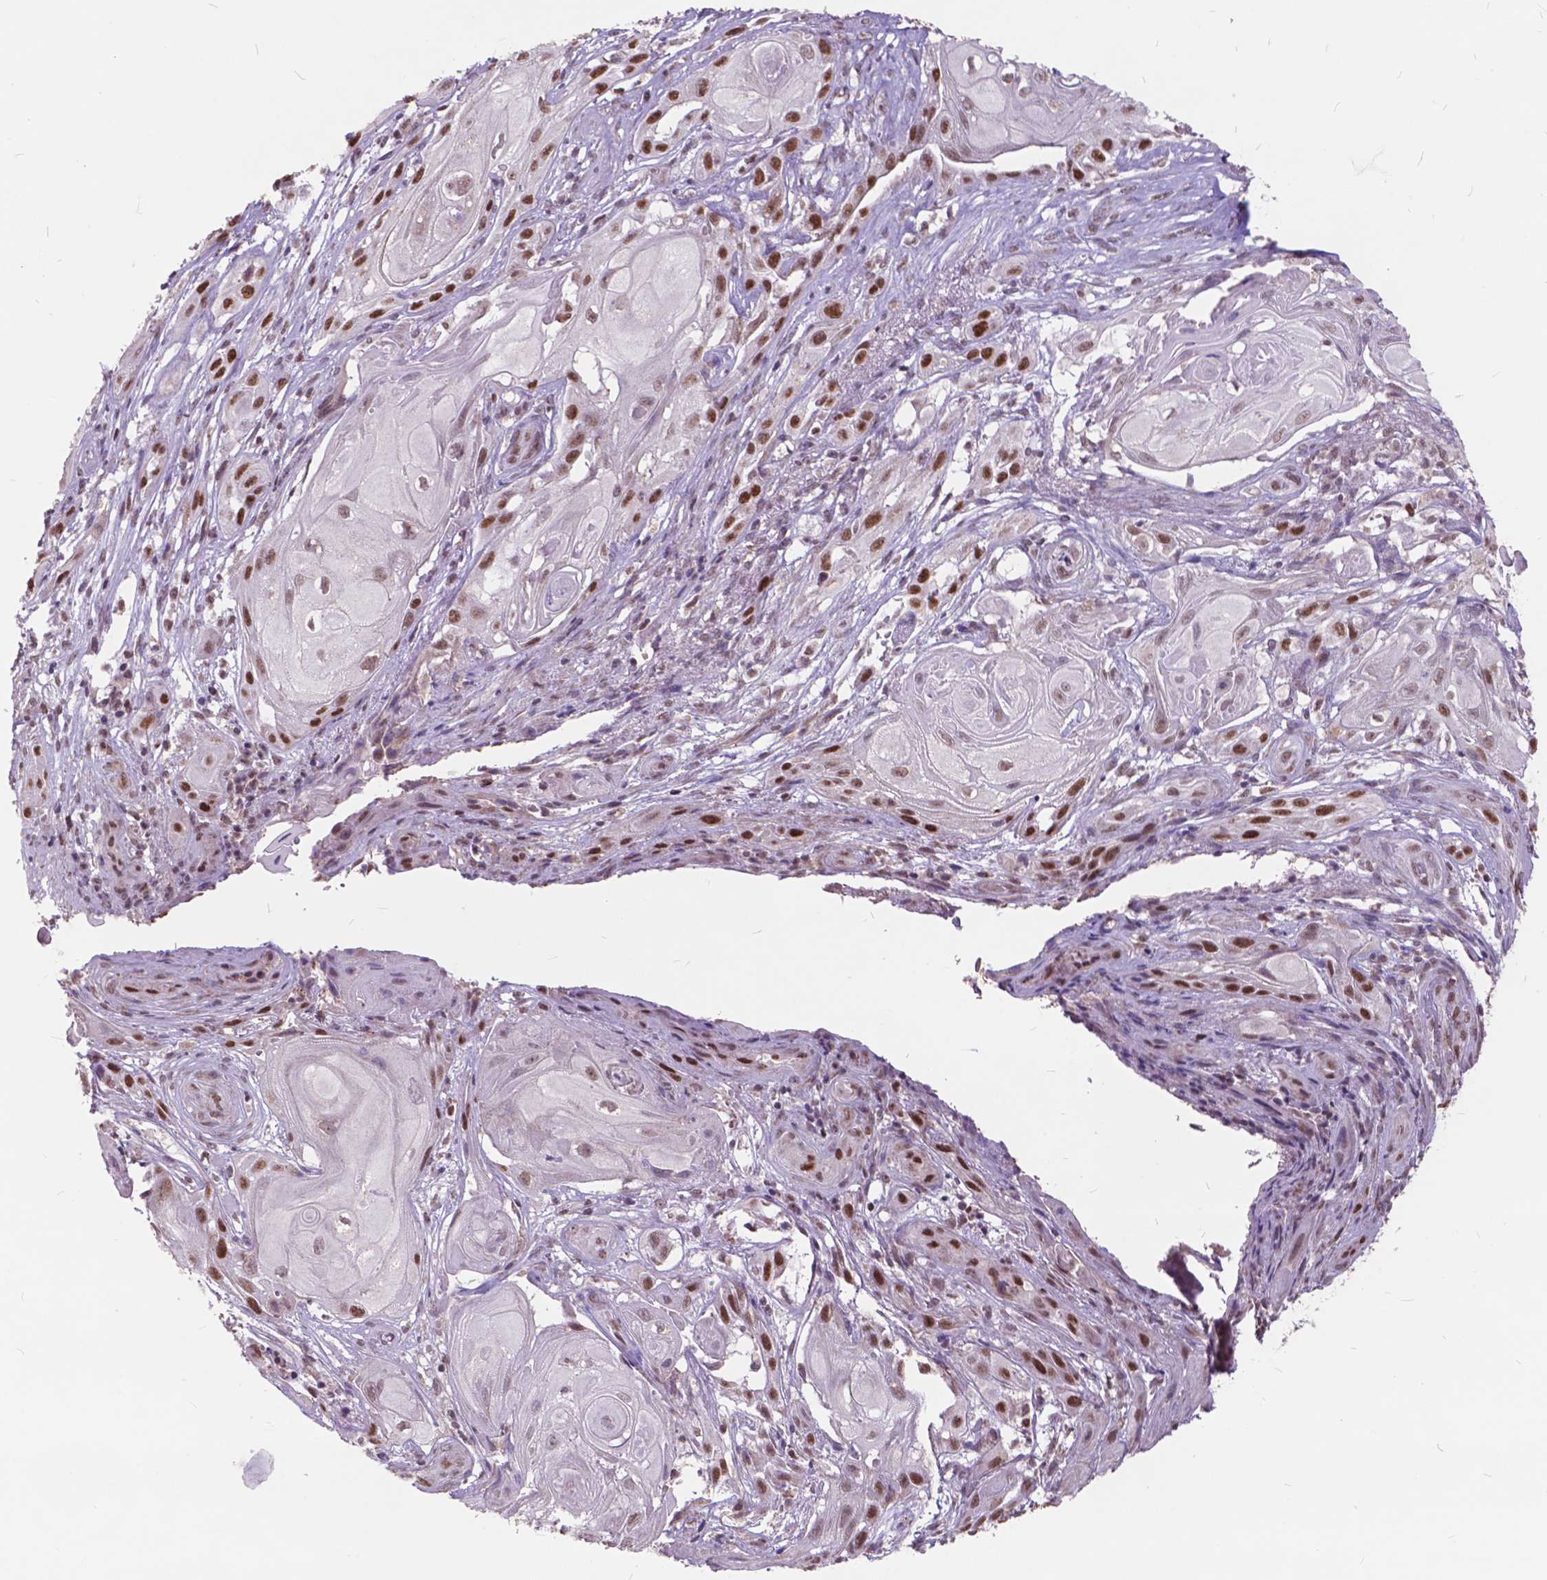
{"staining": {"intensity": "strong", "quantity": "25%-75%", "location": "nuclear"}, "tissue": "skin cancer", "cell_type": "Tumor cells", "image_type": "cancer", "snomed": [{"axis": "morphology", "description": "Squamous cell carcinoma, NOS"}, {"axis": "topography", "description": "Skin"}], "caption": "High-magnification brightfield microscopy of skin cancer (squamous cell carcinoma) stained with DAB (3,3'-diaminobenzidine) (brown) and counterstained with hematoxylin (blue). tumor cells exhibit strong nuclear positivity is seen in approximately25%-75% of cells.", "gene": "MSH2", "patient": {"sex": "male", "age": 62}}